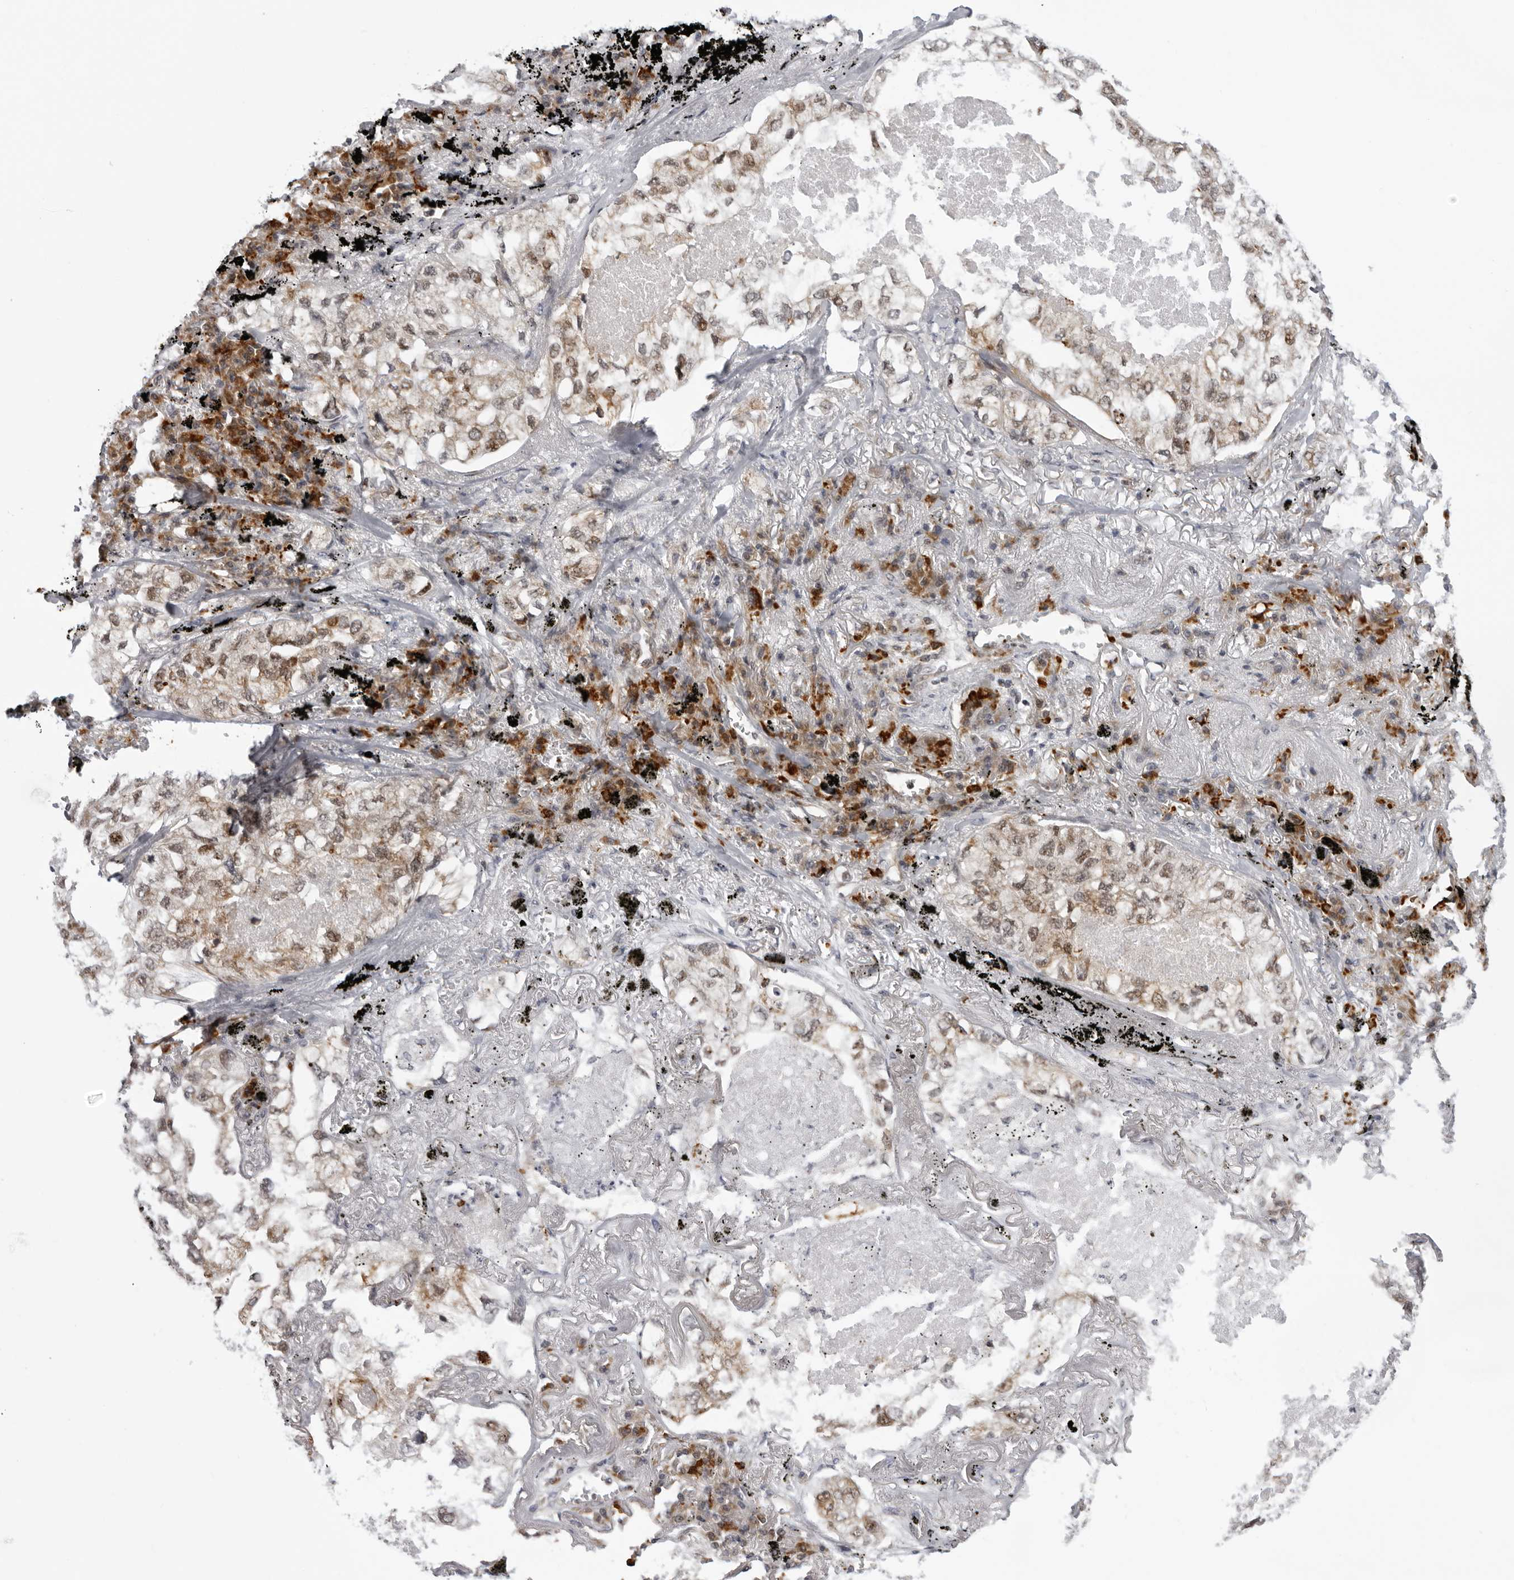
{"staining": {"intensity": "weak", "quantity": "25%-75%", "location": "cytoplasmic/membranous"}, "tissue": "lung cancer", "cell_type": "Tumor cells", "image_type": "cancer", "snomed": [{"axis": "morphology", "description": "Adenocarcinoma, NOS"}, {"axis": "topography", "description": "Lung"}], "caption": "Protein expression analysis of human lung cancer reveals weak cytoplasmic/membranous expression in about 25%-75% of tumor cells.", "gene": "GCSAML", "patient": {"sex": "male", "age": 65}}